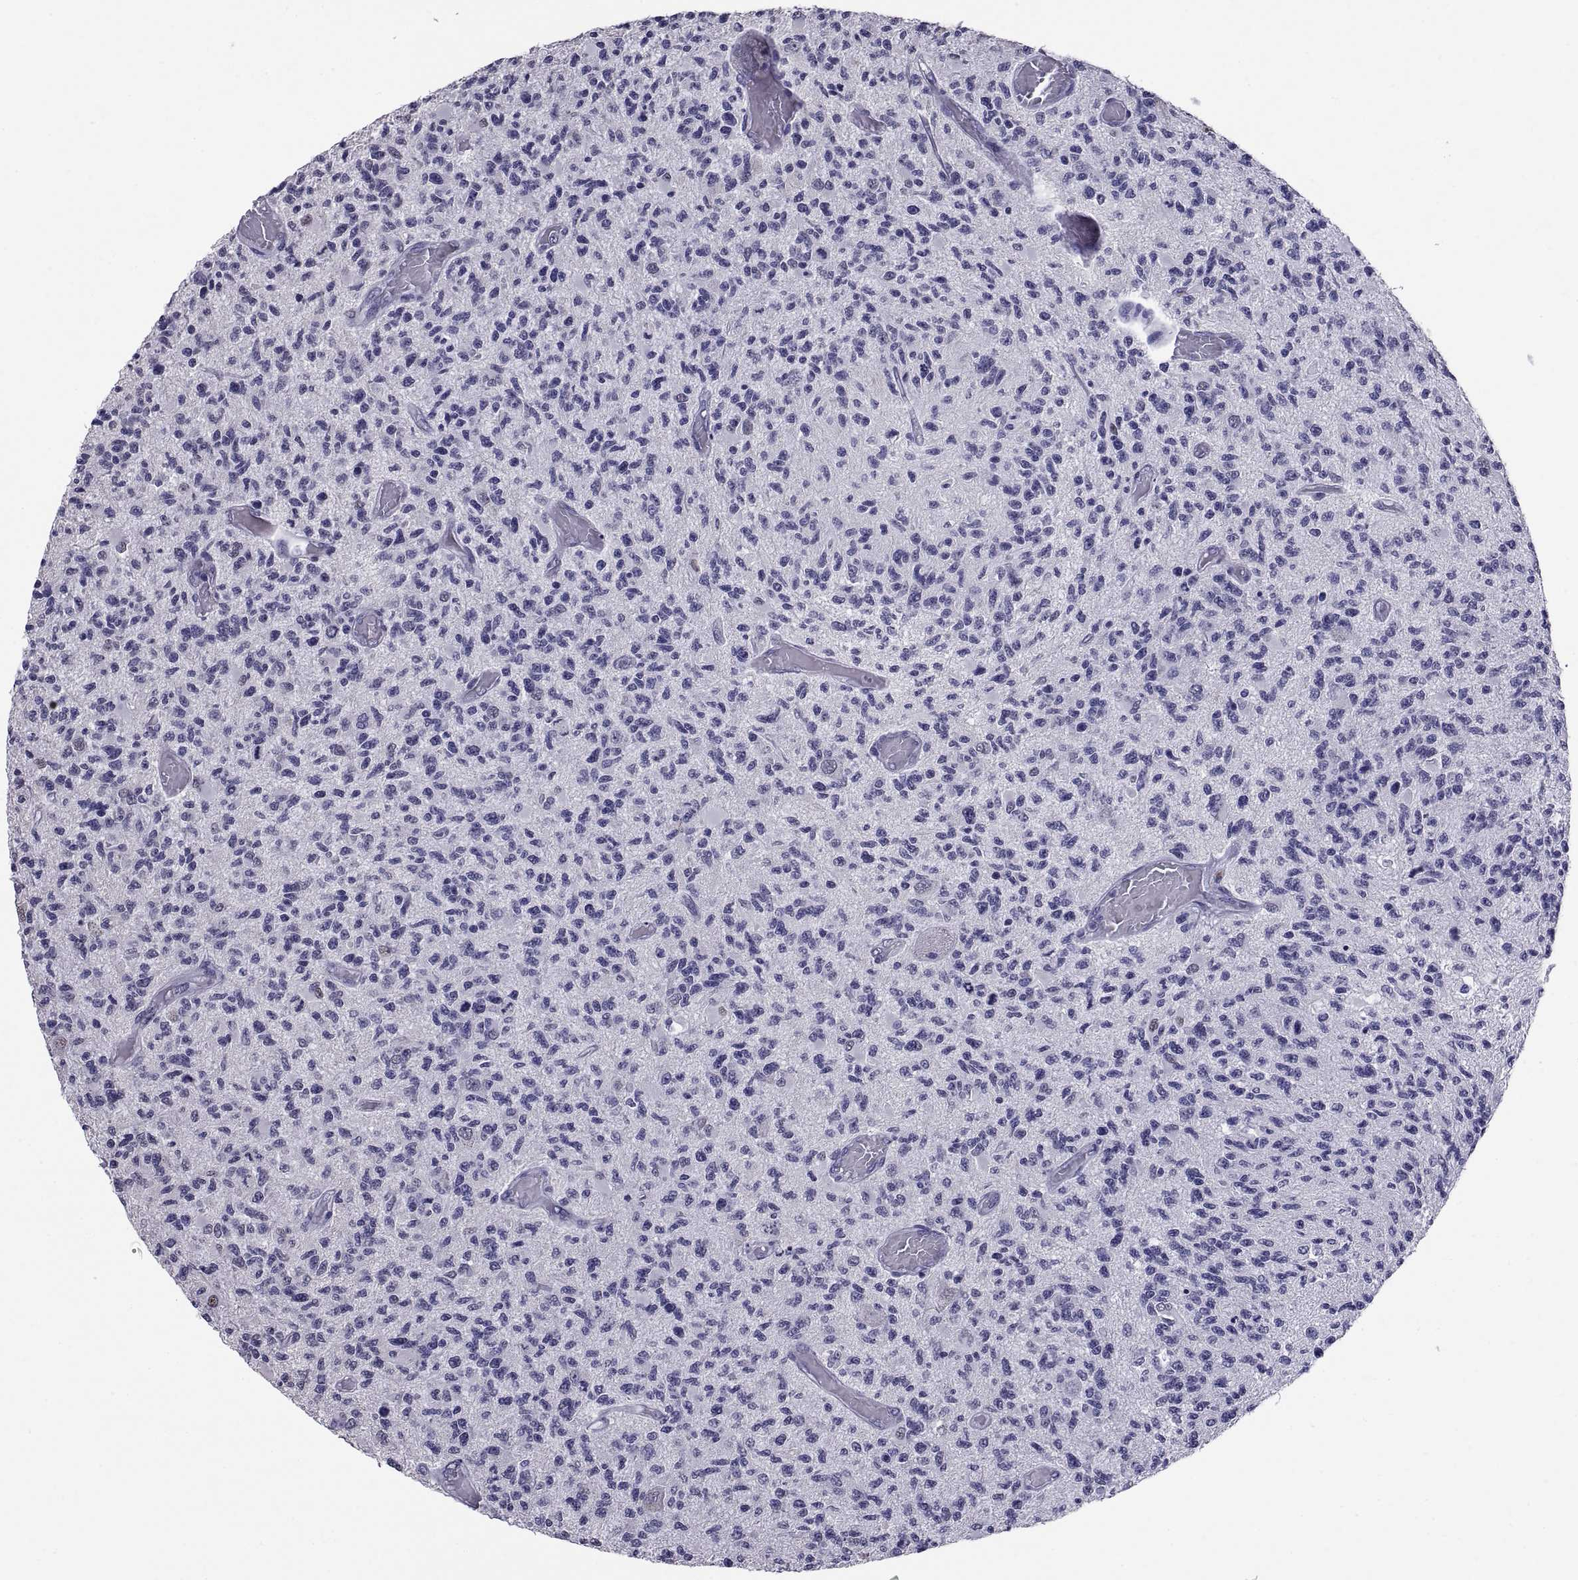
{"staining": {"intensity": "negative", "quantity": "none", "location": "none"}, "tissue": "glioma", "cell_type": "Tumor cells", "image_type": "cancer", "snomed": [{"axis": "morphology", "description": "Glioma, malignant, High grade"}, {"axis": "topography", "description": "Brain"}], "caption": "Tumor cells show no significant protein positivity in glioma.", "gene": "TGFBR3L", "patient": {"sex": "female", "age": 63}}